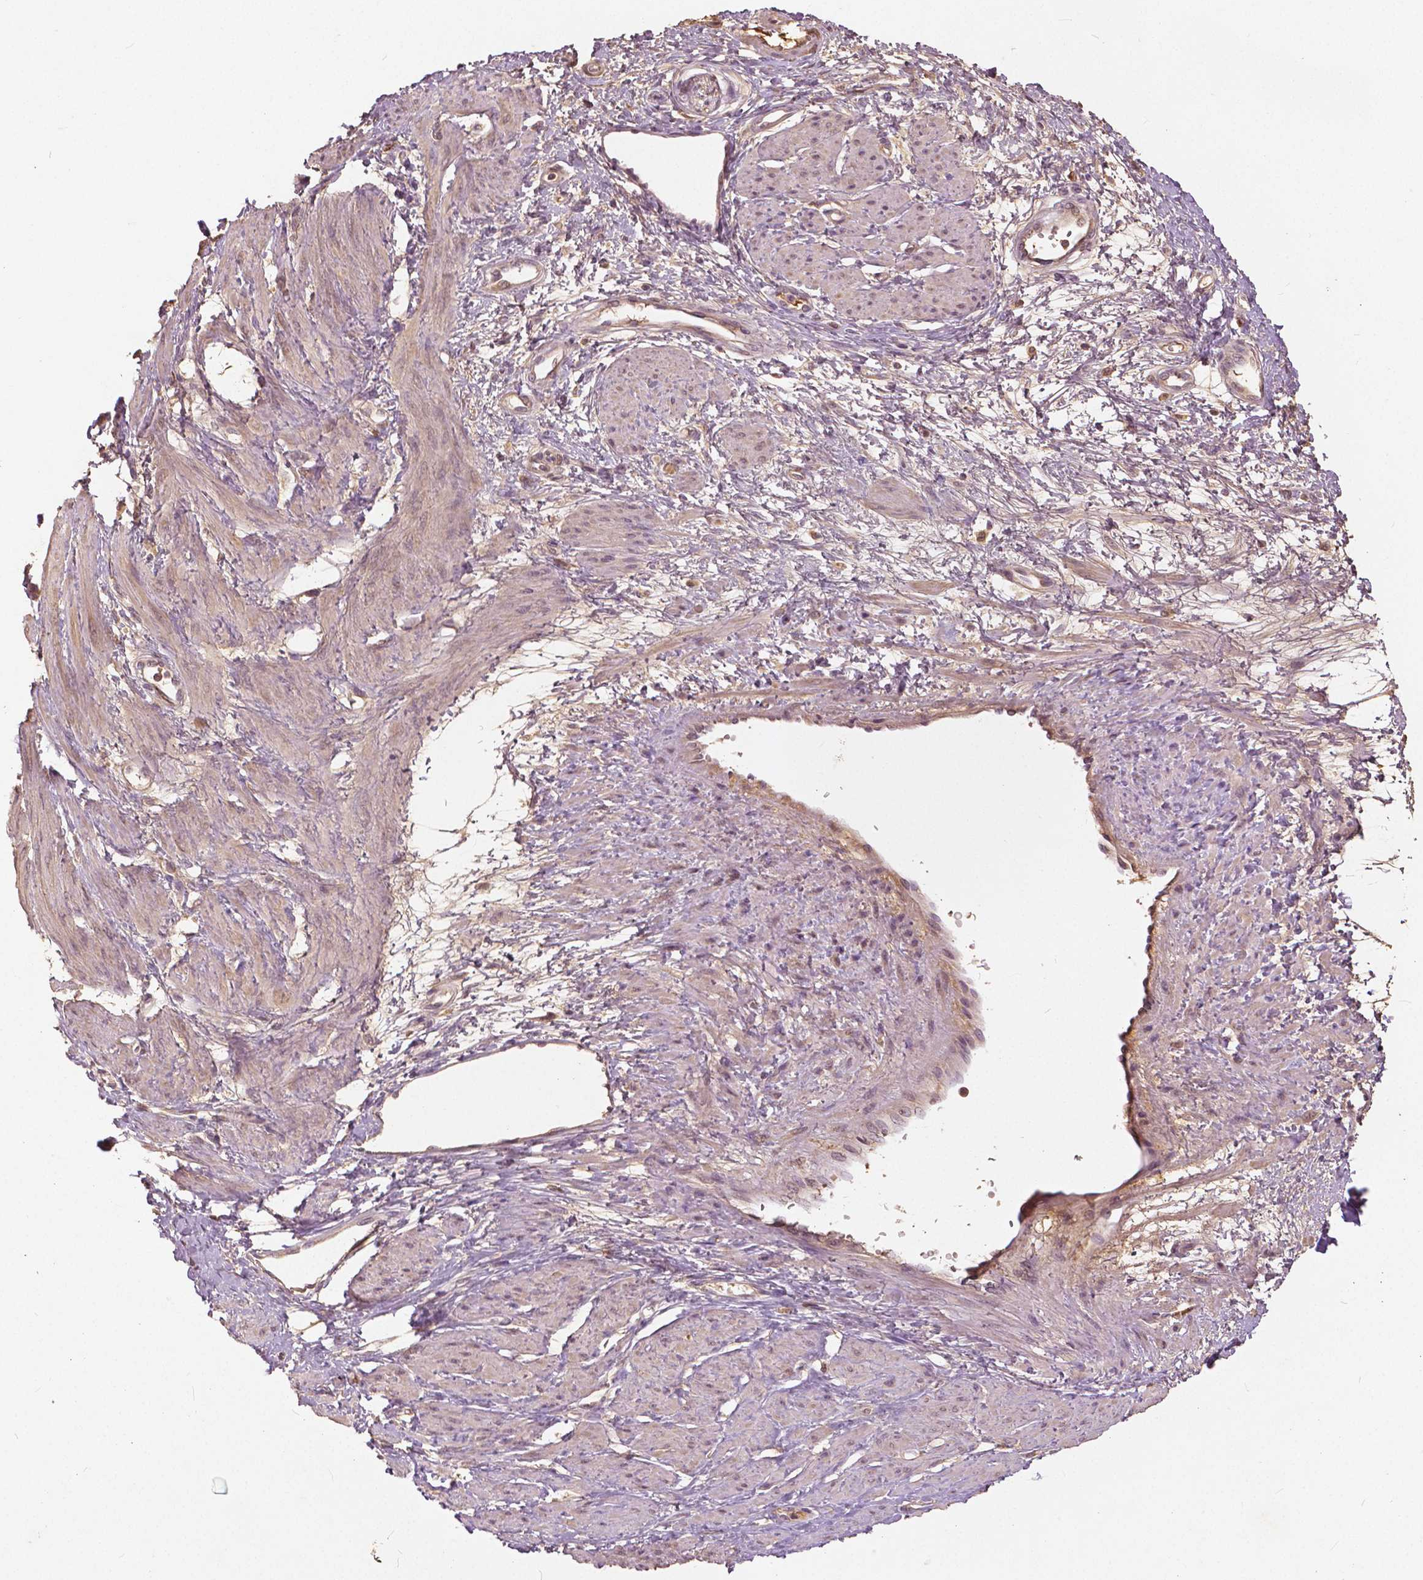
{"staining": {"intensity": "weak", "quantity": "<25%", "location": "cytoplasmic/membranous,nuclear"}, "tissue": "smooth muscle", "cell_type": "Smooth muscle cells", "image_type": "normal", "snomed": [{"axis": "morphology", "description": "Normal tissue, NOS"}, {"axis": "topography", "description": "Smooth muscle"}, {"axis": "topography", "description": "Uterus"}], "caption": "There is no significant positivity in smooth muscle cells of smooth muscle.", "gene": "ANGPTL4", "patient": {"sex": "female", "age": 39}}